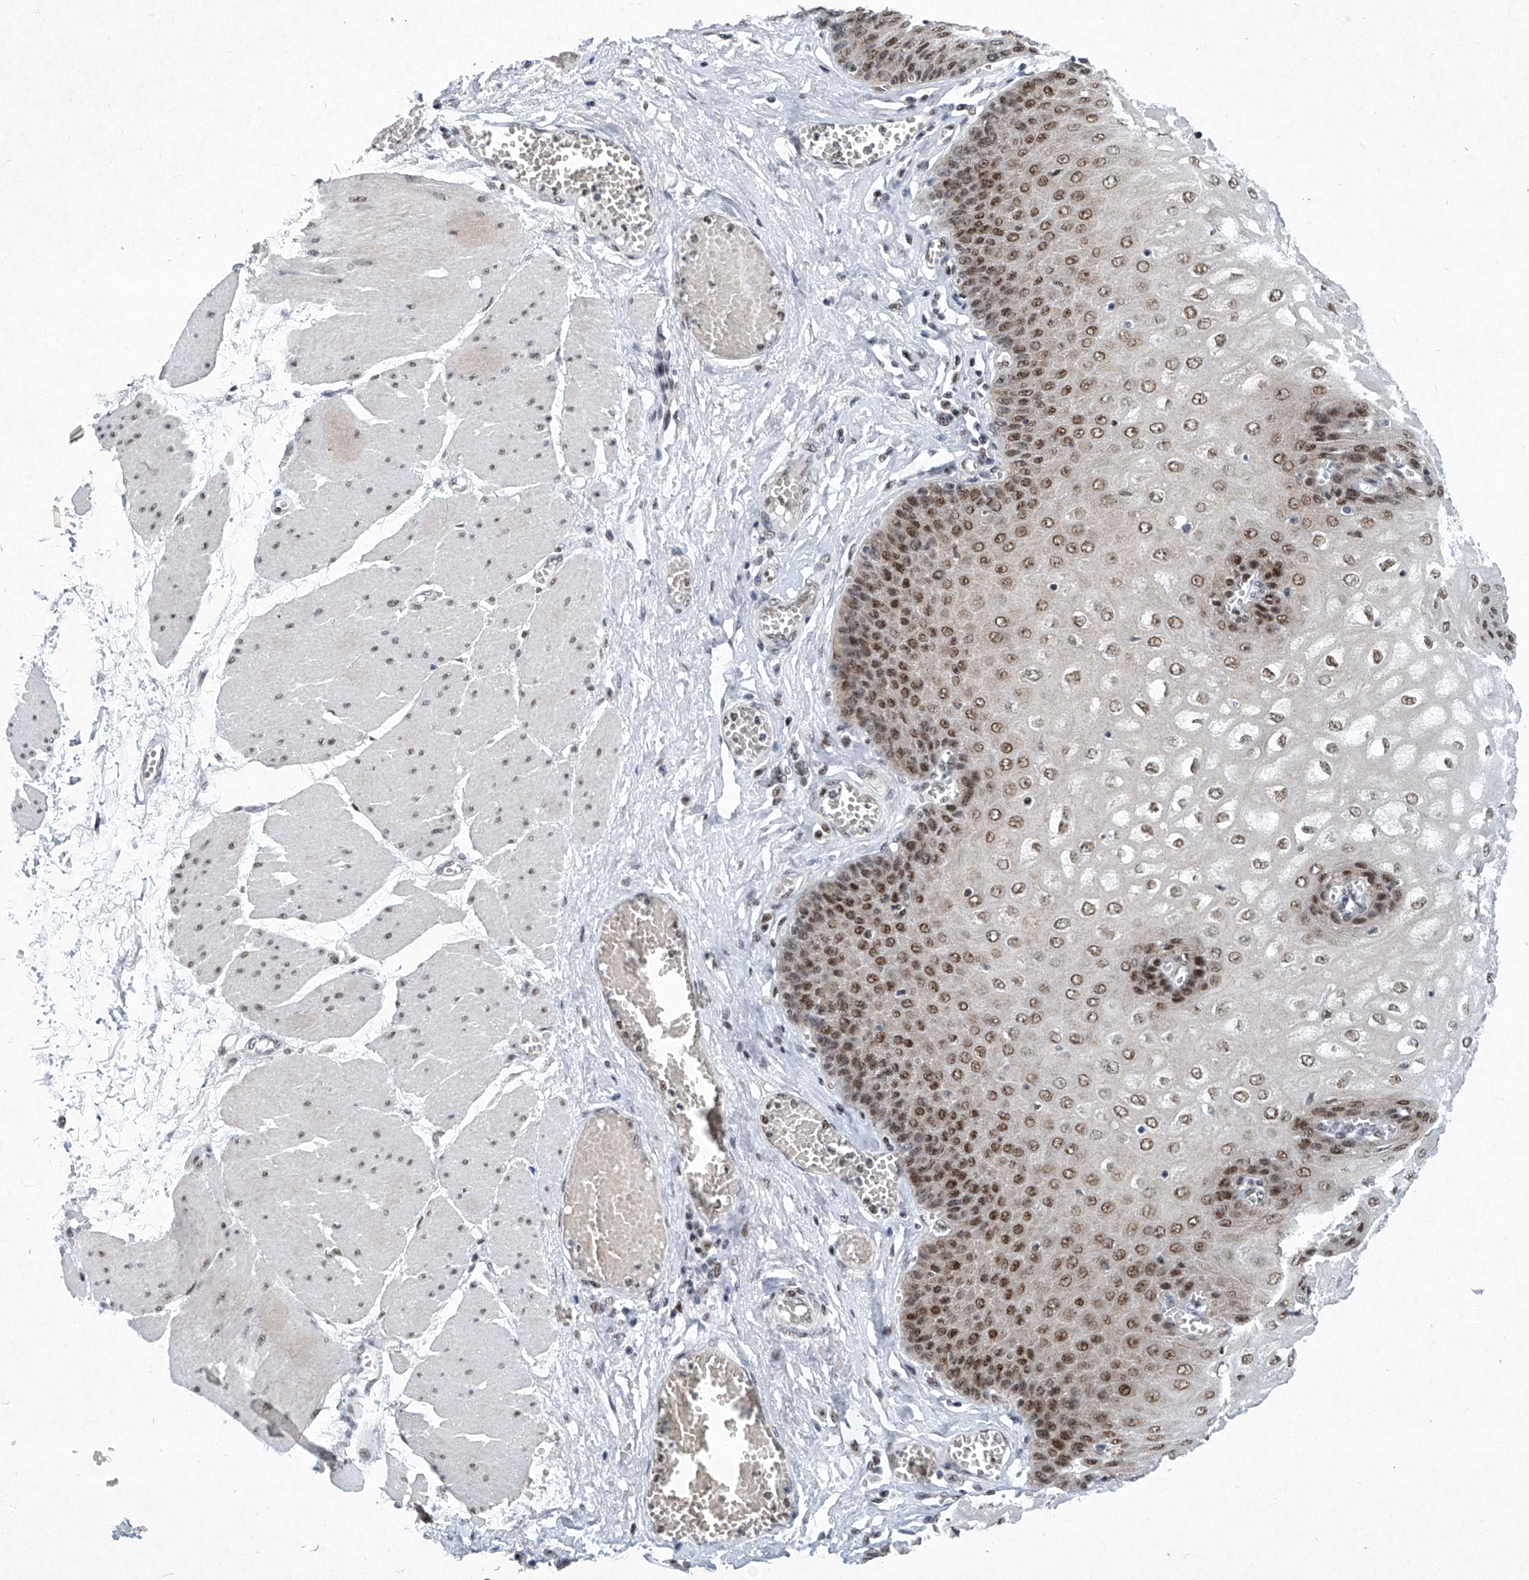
{"staining": {"intensity": "strong", "quantity": ">75%", "location": "nuclear"}, "tissue": "esophagus", "cell_type": "Squamous epithelial cells", "image_type": "normal", "snomed": [{"axis": "morphology", "description": "Normal tissue, NOS"}, {"axis": "topography", "description": "Esophagus"}], "caption": "Brown immunohistochemical staining in benign human esophagus demonstrates strong nuclear staining in approximately >75% of squamous epithelial cells. The staining is performed using DAB (3,3'-diaminobenzidine) brown chromogen to label protein expression. The nuclei are counter-stained blue using hematoxylin.", "gene": "TFDP1", "patient": {"sex": "male", "age": 60}}